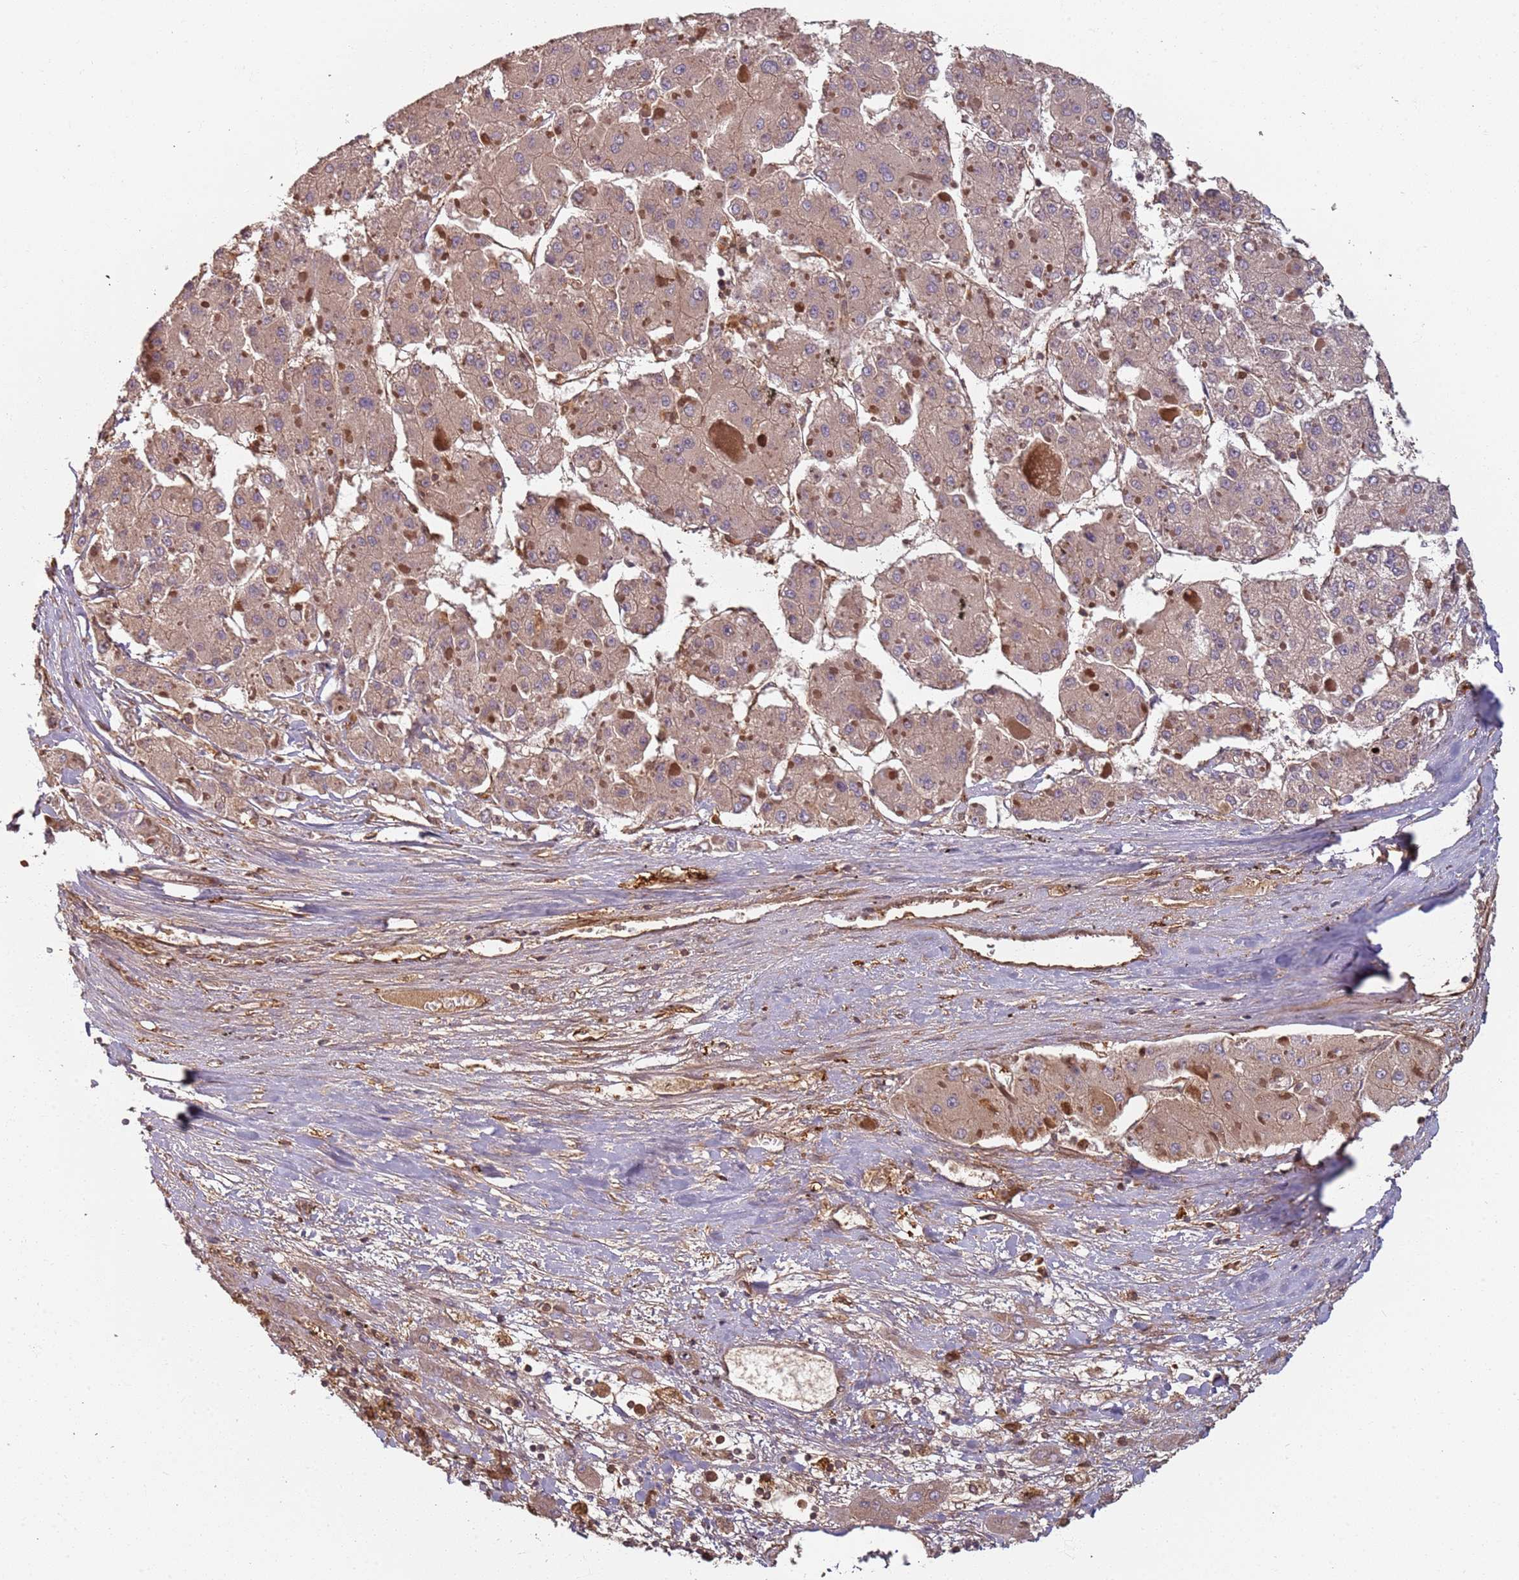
{"staining": {"intensity": "weak", "quantity": ">75%", "location": "cytoplasmic/membranous"}, "tissue": "liver cancer", "cell_type": "Tumor cells", "image_type": "cancer", "snomed": [{"axis": "morphology", "description": "Carcinoma, Hepatocellular, NOS"}, {"axis": "topography", "description": "Liver"}], "caption": "The immunohistochemical stain shows weak cytoplasmic/membranous positivity in tumor cells of liver hepatocellular carcinoma tissue.", "gene": "SDCCAG8", "patient": {"sex": "female", "age": 73}}